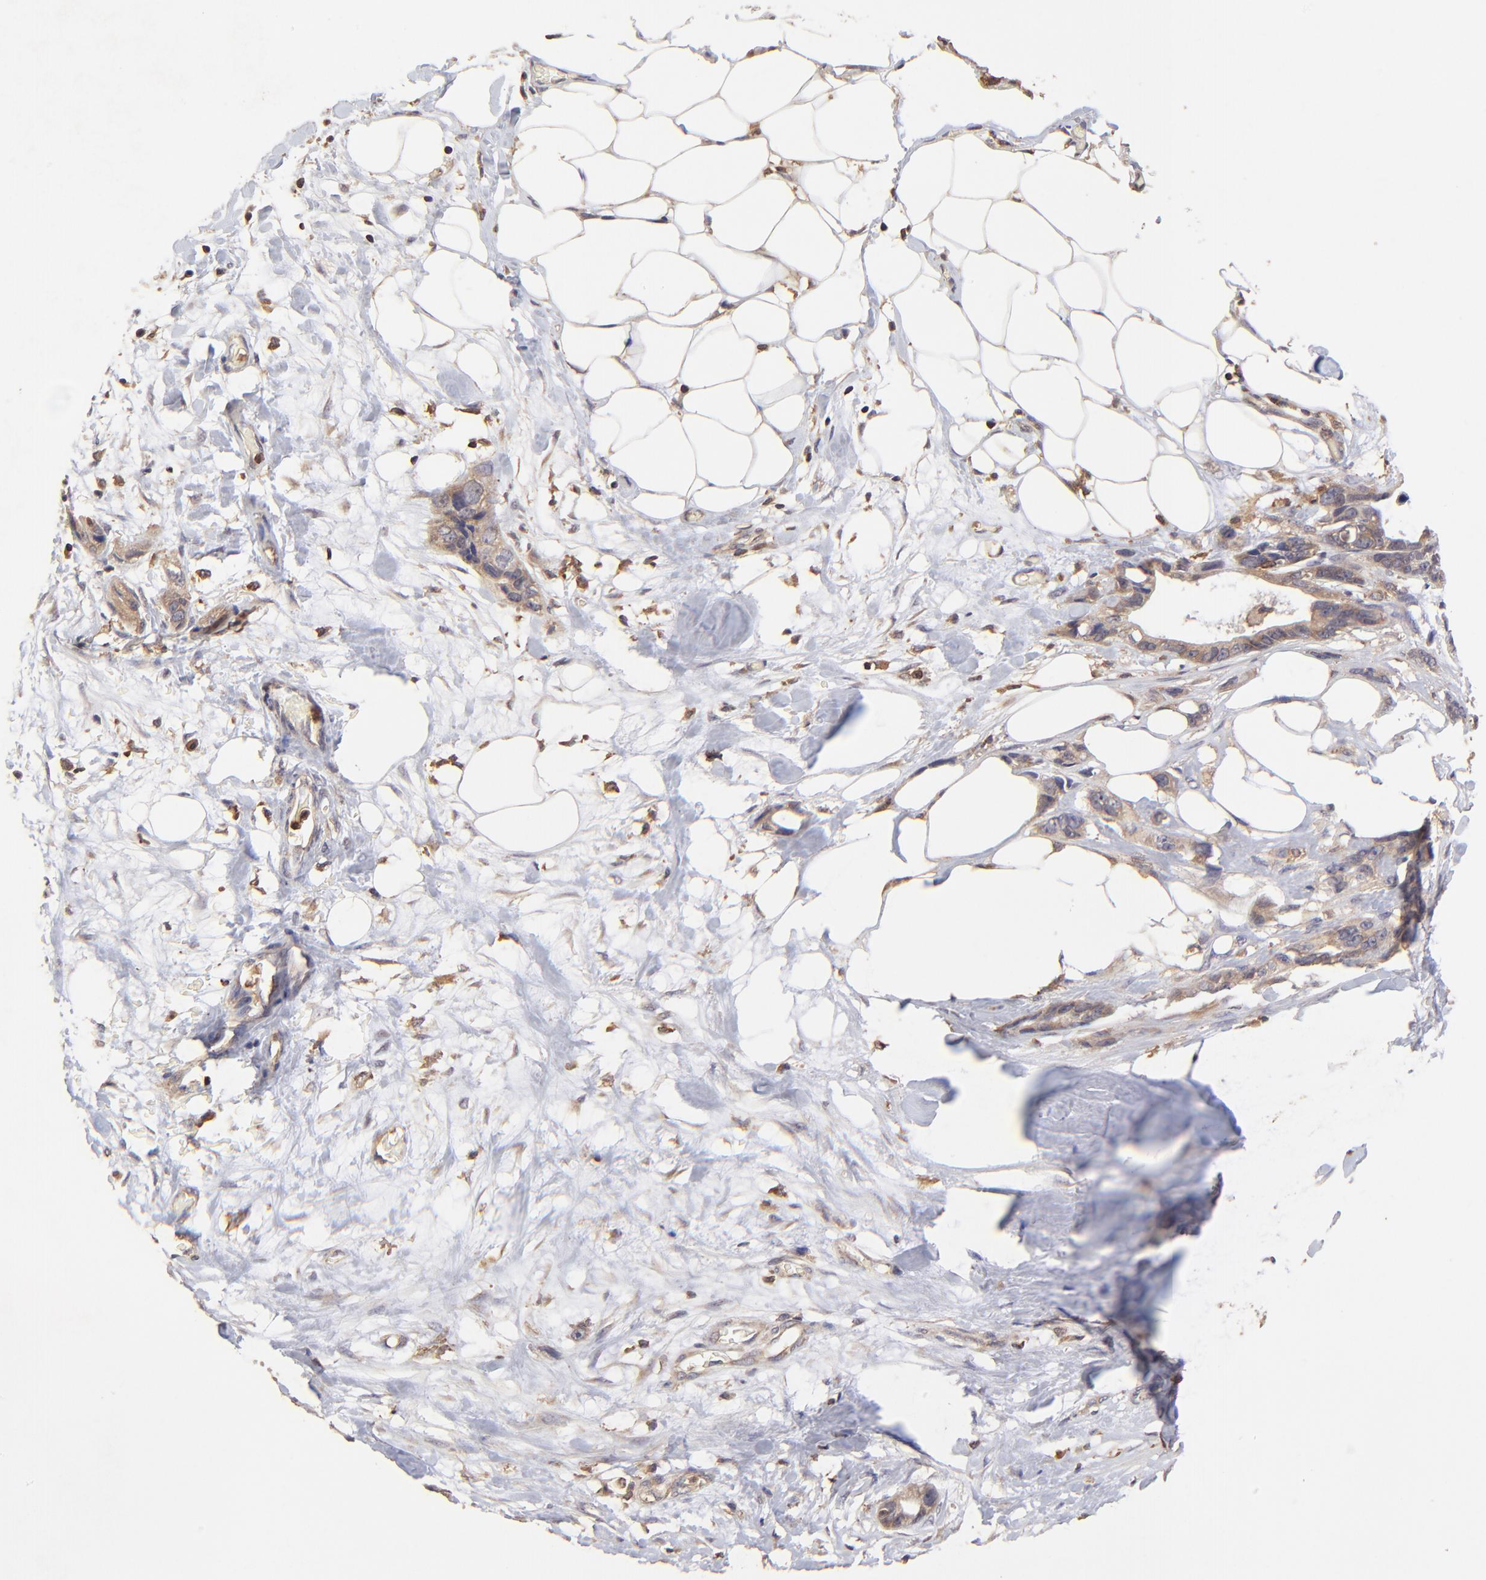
{"staining": {"intensity": "moderate", "quantity": ">75%", "location": "cytoplasmic/membranous"}, "tissue": "stomach cancer", "cell_type": "Tumor cells", "image_type": "cancer", "snomed": [{"axis": "morphology", "description": "Adenocarcinoma, NOS"}, {"axis": "topography", "description": "Stomach, upper"}], "caption": "IHC staining of stomach adenocarcinoma, which exhibits medium levels of moderate cytoplasmic/membranous expression in approximately >75% of tumor cells indicating moderate cytoplasmic/membranous protein staining. The staining was performed using DAB (3,3'-diaminobenzidine) (brown) for protein detection and nuclei were counterstained in hematoxylin (blue).", "gene": "STON2", "patient": {"sex": "male", "age": 47}}